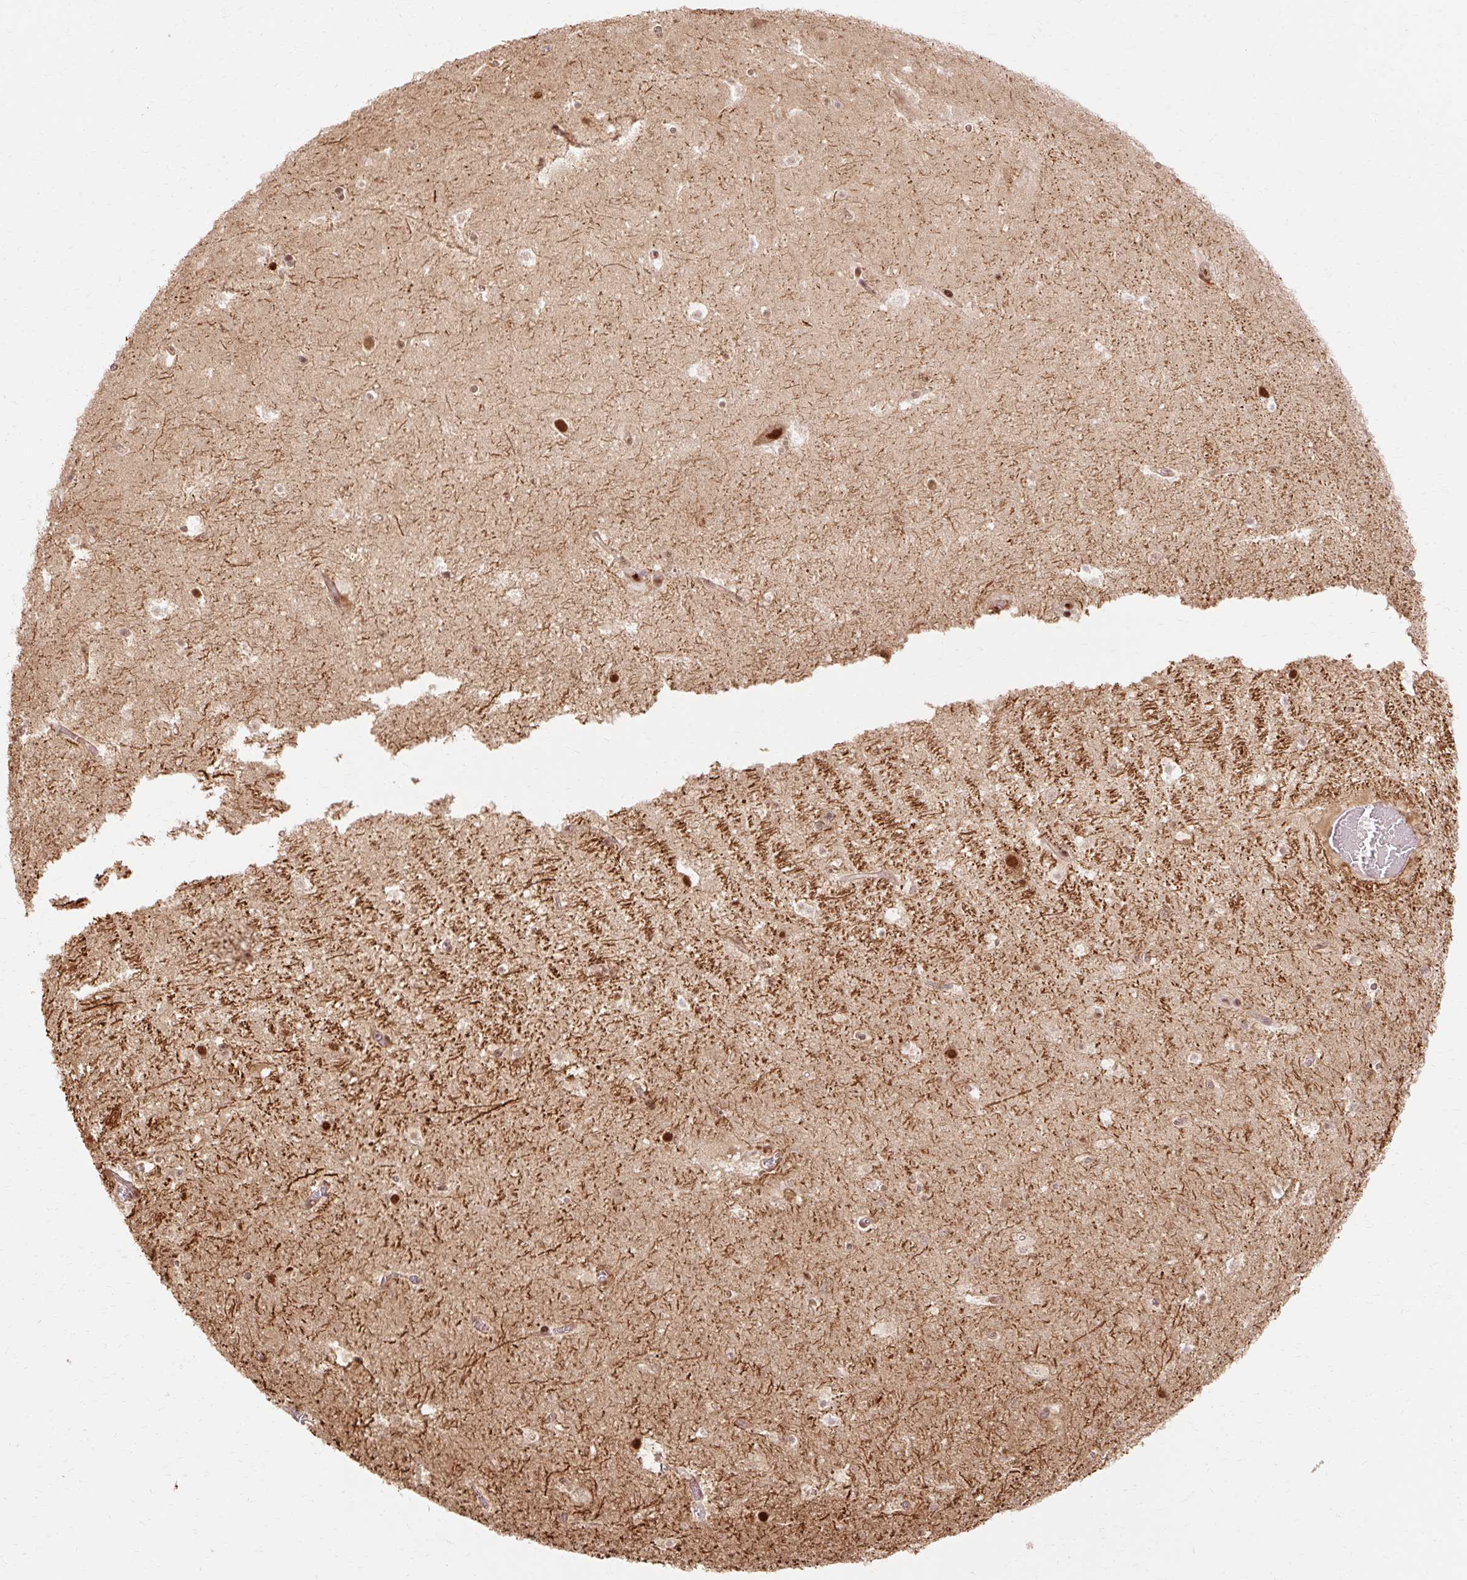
{"staining": {"intensity": "strong", "quantity": "<25%", "location": "nuclear"}, "tissue": "hippocampus", "cell_type": "Glial cells", "image_type": "normal", "snomed": [{"axis": "morphology", "description": "Normal tissue, NOS"}, {"axis": "topography", "description": "Hippocampus"}], "caption": "The micrograph reveals staining of benign hippocampus, revealing strong nuclear protein expression (brown color) within glial cells.", "gene": "MECOM", "patient": {"sex": "female", "age": 42}}